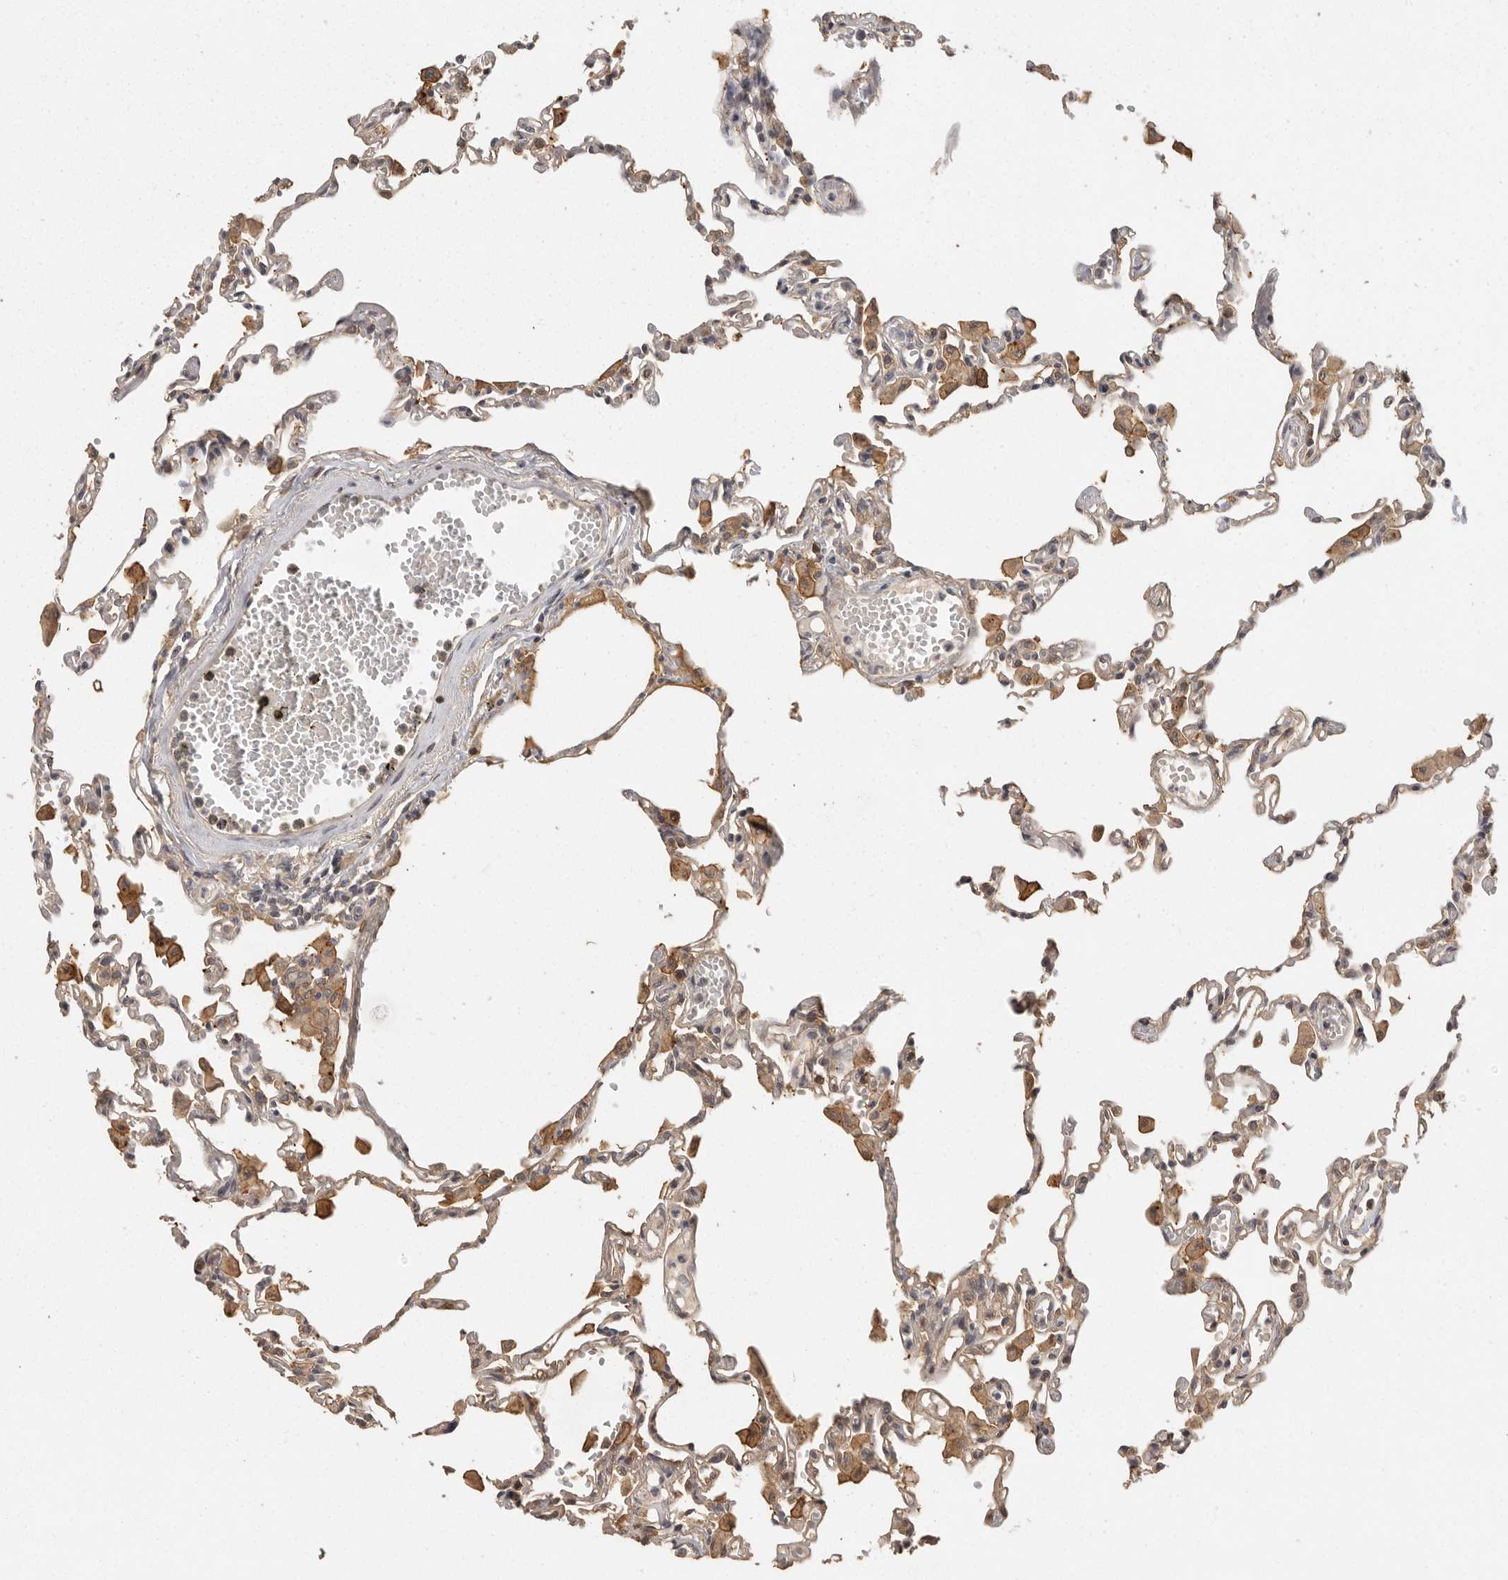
{"staining": {"intensity": "moderate", "quantity": "25%-75%", "location": "cytoplasmic/membranous"}, "tissue": "lung", "cell_type": "Alveolar cells", "image_type": "normal", "snomed": [{"axis": "morphology", "description": "Normal tissue, NOS"}, {"axis": "topography", "description": "Bronchus"}, {"axis": "topography", "description": "Lung"}], "caption": "About 25%-75% of alveolar cells in benign human lung display moderate cytoplasmic/membranous protein expression as visualized by brown immunohistochemical staining.", "gene": "BAIAP2", "patient": {"sex": "female", "age": 49}}